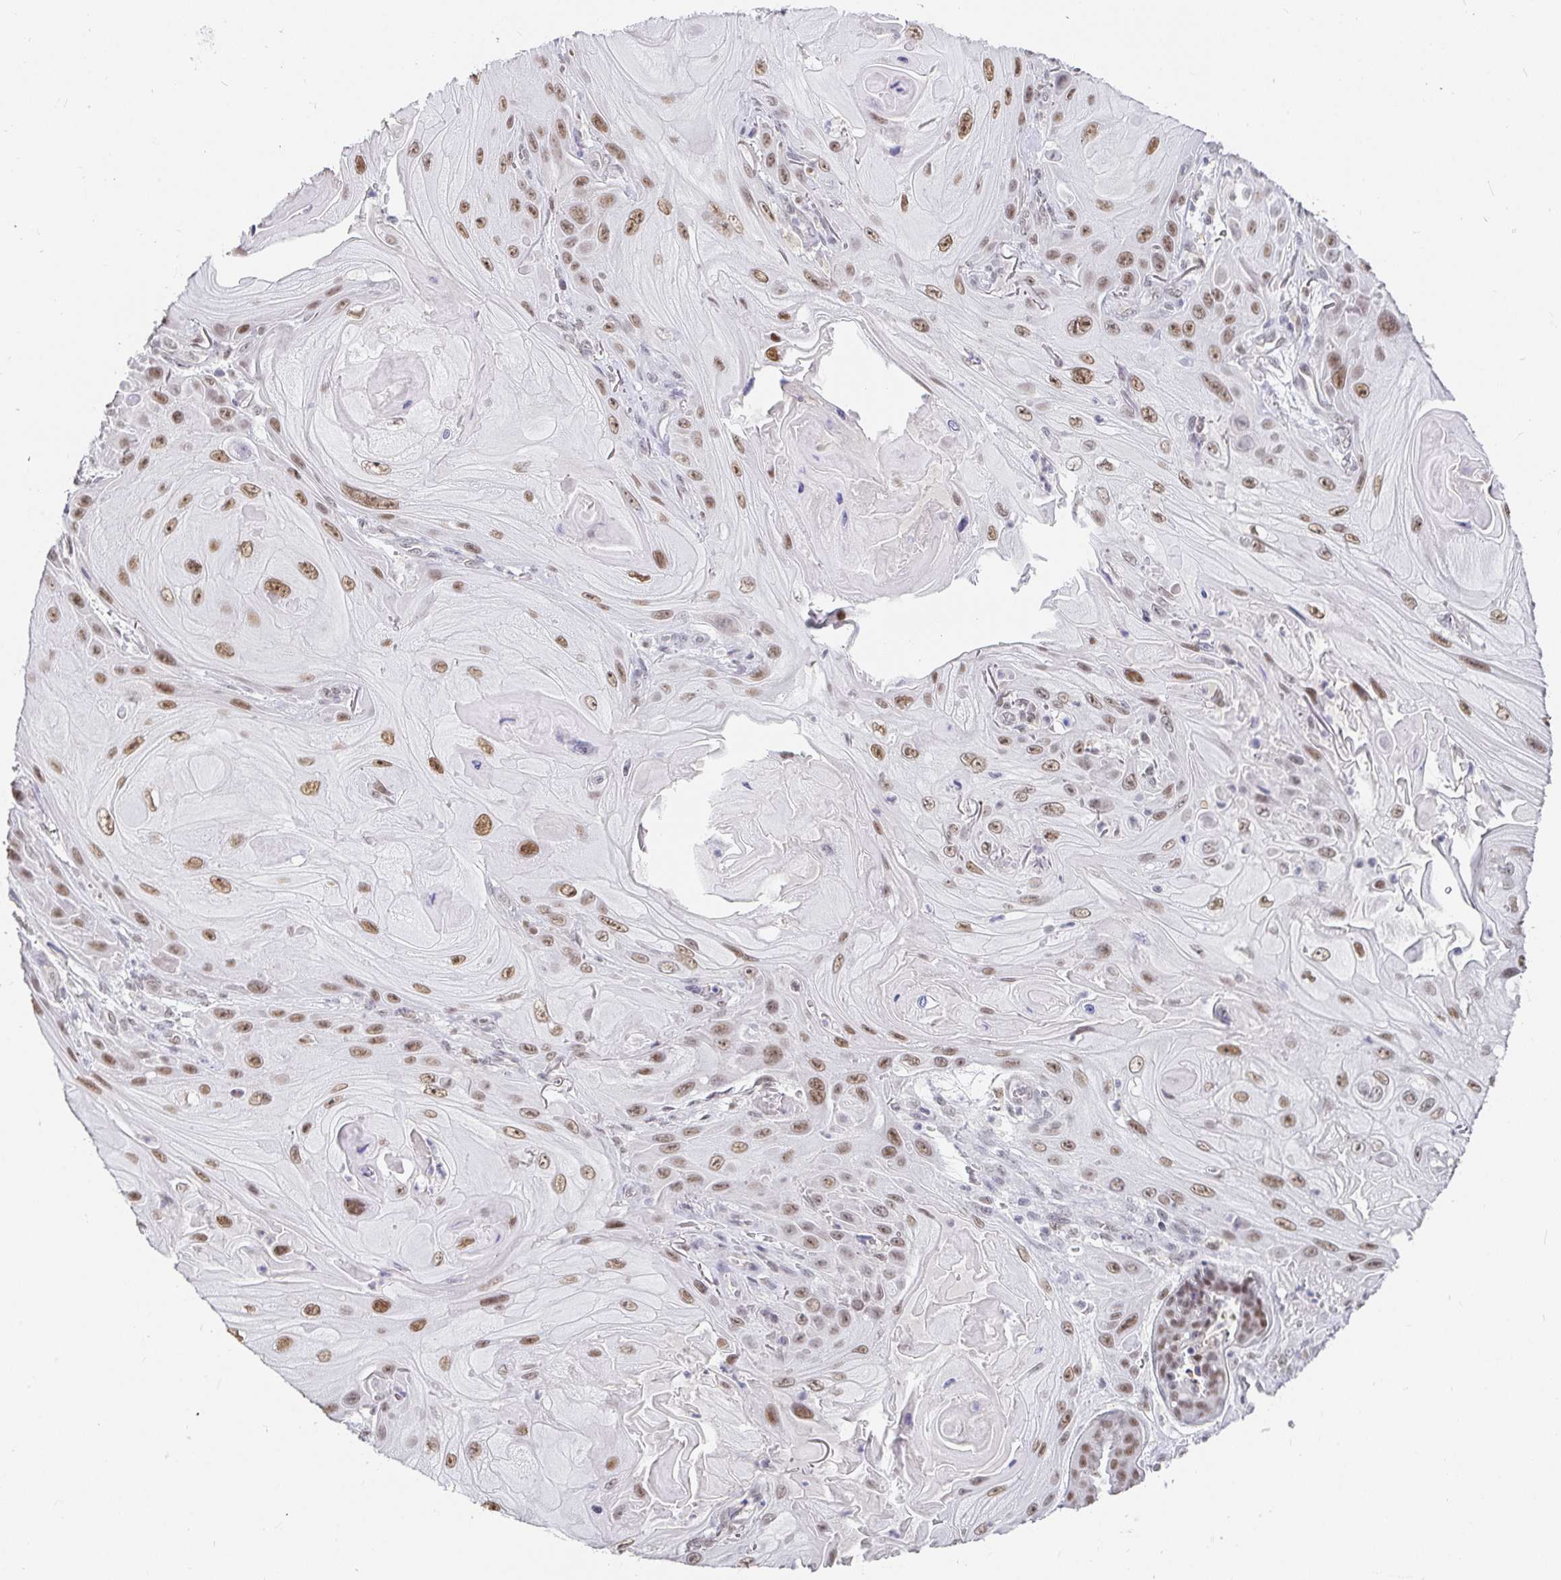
{"staining": {"intensity": "moderate", "quantity": ">75%", "location": "nuclear"}, "tissue": "skin cancer", "cell_type": "Tumor cells", "image_type": "cancer", "snomed": [{"axis": "morphology", "description": "Squamous cell carcinoma, NOS"}, {"axis": "topography", "description": "Skin"}], "caption": "The histopathology image reveals a brown stain indicating the presence of a protein in the nuclear of tumor cells in skin cancer.", "gene": "RCOR1", "patient": {"sex": "female", "age": 94}}